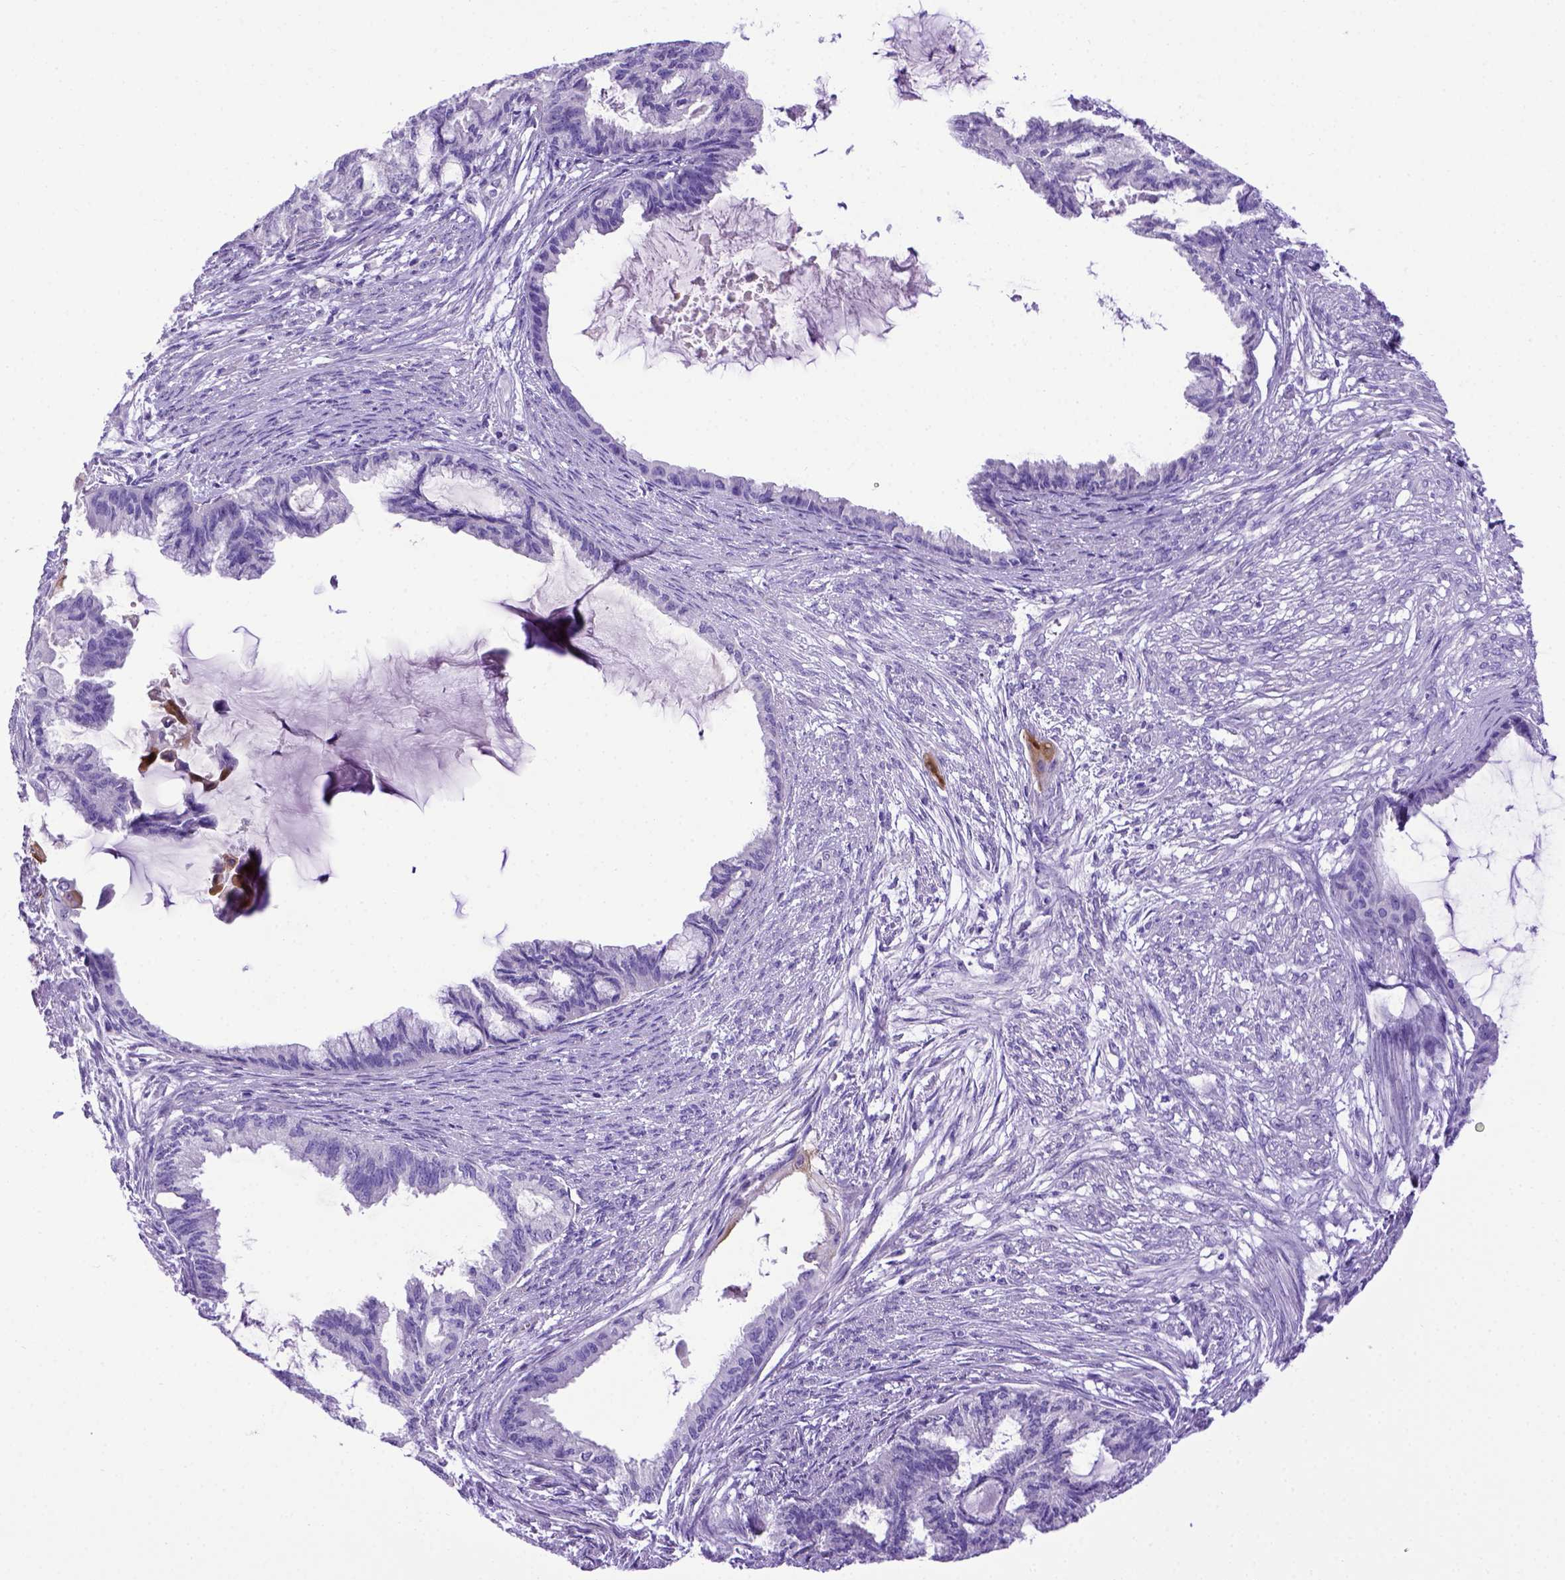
{"staining": {"intensity": "negative", "quantity": "none", "location": "none"}, "tissue": "endometrial cancer", "cell_type": "Tumor cells", "image_type": "cancer", "snomed": [{"axis": "morphology", "description": "Adenocarcinoma, NOS"}, {"axis": "topography", "description": "Endometrium"}], "caption": "The micrograph demonstrates no significant expression in tumor cells of endometrial cancer (adenocarcinoma). Brightfield microscopy of immunohistochemistry (IHC) stained with DAB (3,3'-diaminobenzidine) (brown) and hematoxylin (blue), captured at high magnification.", "gene": "PTGES", "patient": {"sex": "female", "age": 86}}